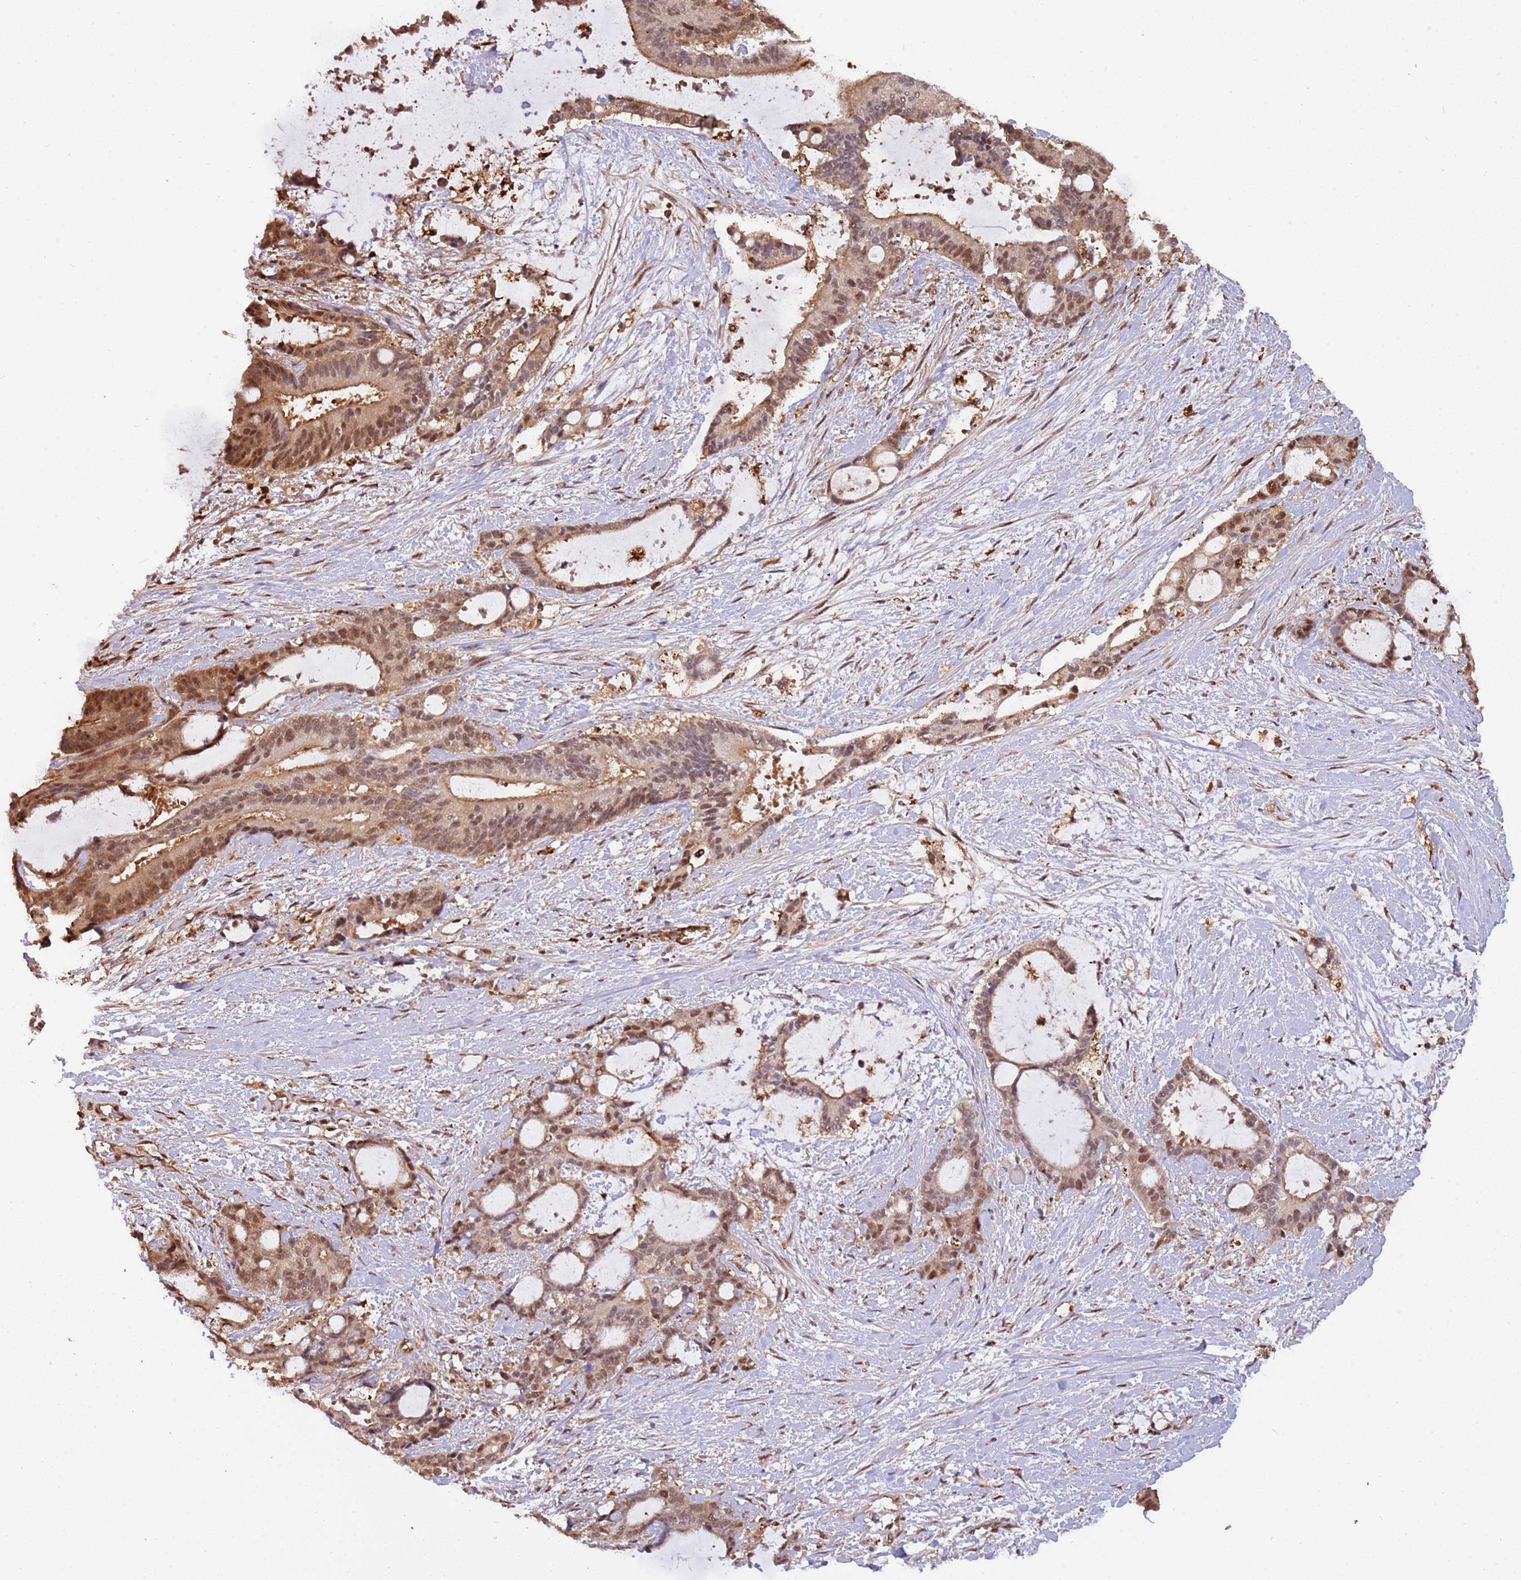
{"staining": {"intensity": "moderate", "quantity": ">75%", "location": "cytoplasmic/membranous,nuclear"}, "tissue": "liver cancer", "cell_type": "Tumor cells", "image_type": "cancer", "snomed": [{"axis": "morphology", "description": "Normal tissue, NOS"}, {"axis": "morphology", "description": "Cholangiocarcinoma"}, {"axis": "topography", "description": "Liver"}, {"axis": "topography", "description": "Peripheral nerve tissue"}], "caption": "An IHC photomicrograph of tumor tissue is shown. Protein staining in brown shows moderate cytoplasmic/membranous and nuclear positivity in liver cancer (cholangiocarcinoma) within tumor cells. Nuclei are stained in blue.", "gene": "PLSCR5", "patient": {"sex": "female", "age": 73}}